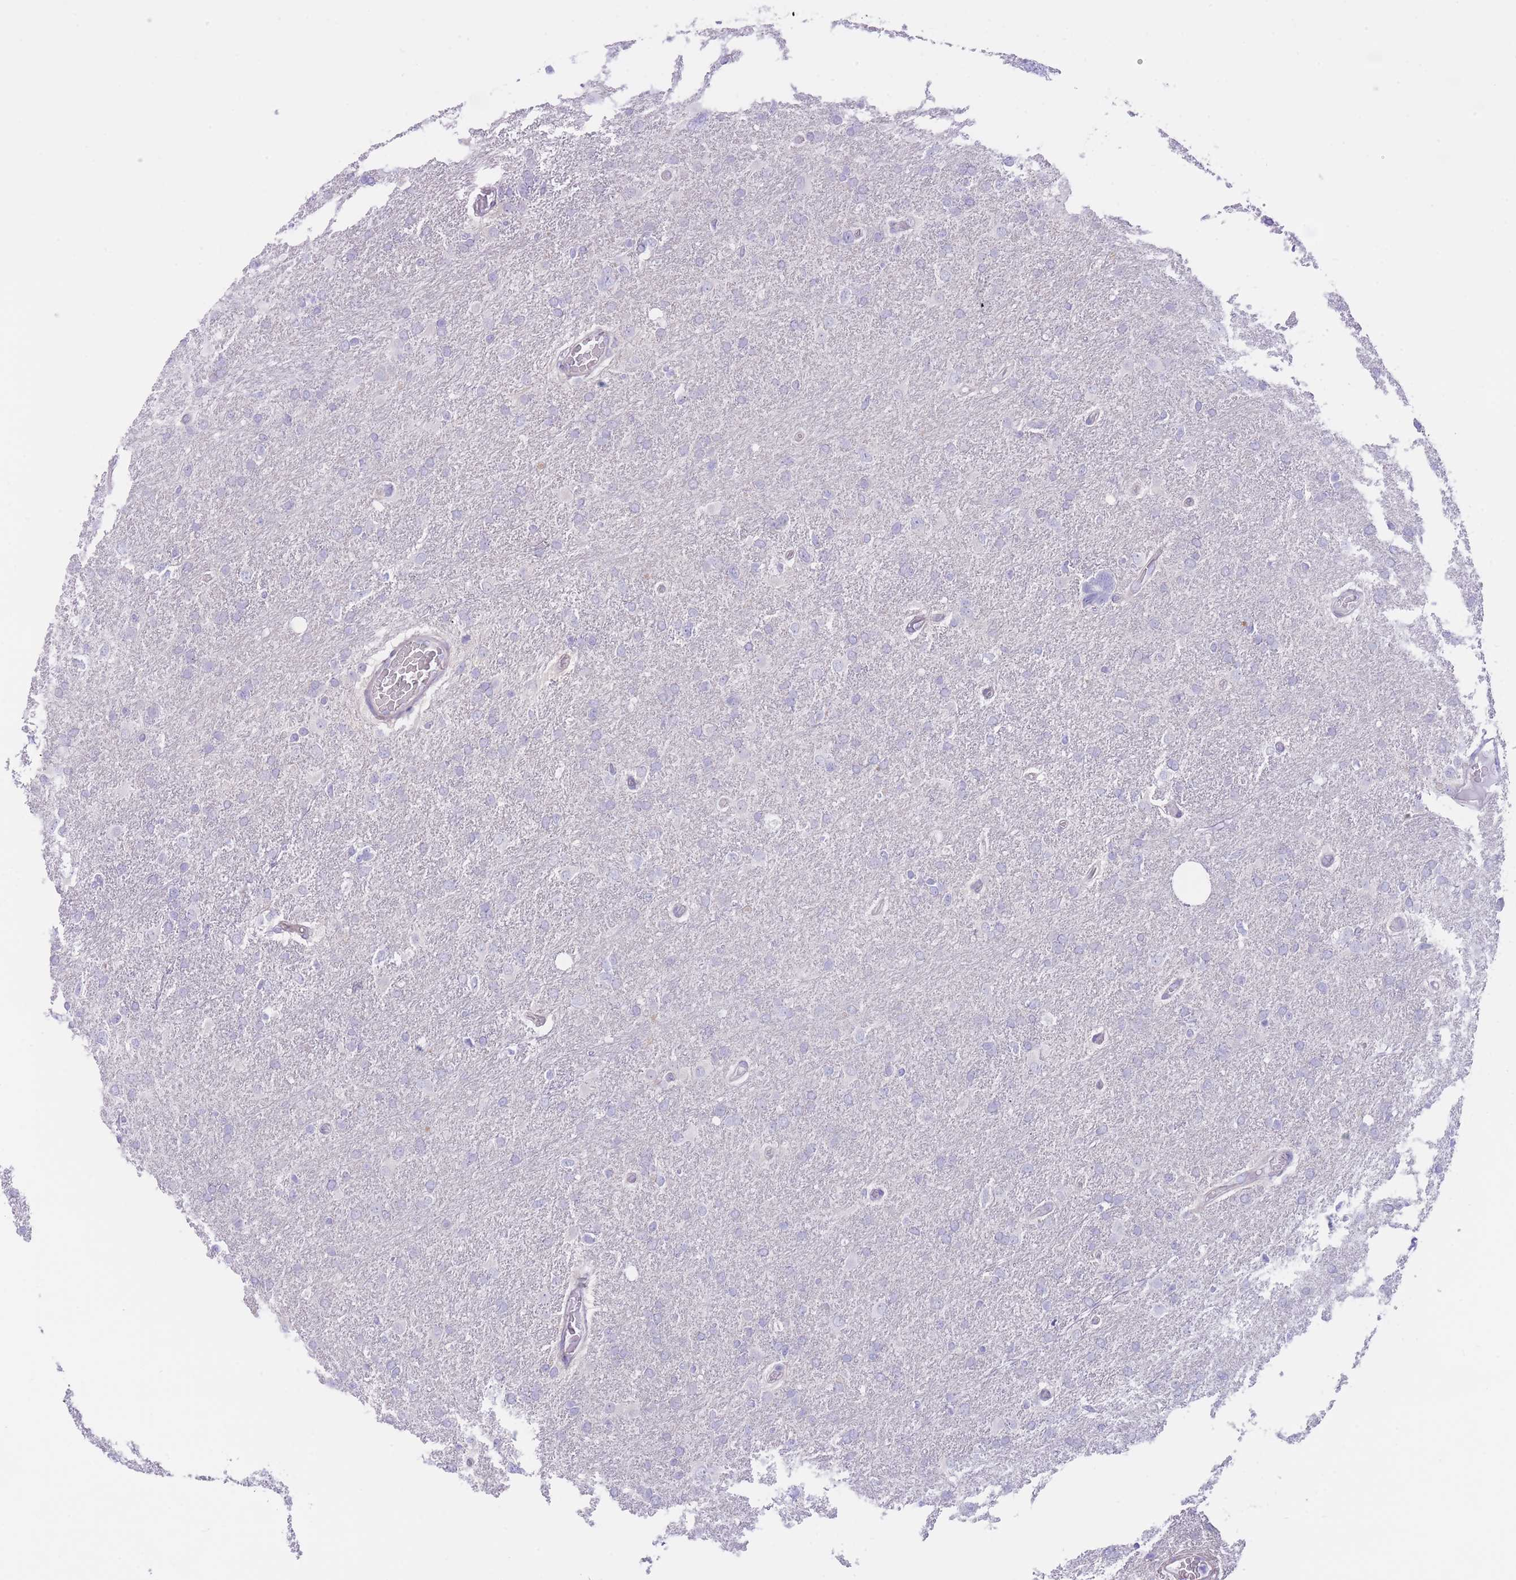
{"staining": {"intensity": "negative", "quantity": "none", "location": "none"}, "tissue": "glioma", "cell_type": "Tumor cells", "image_type": "cancer", "snomed": [{"axis": "morphology", "description": "Glioma, malignant, High grade"}, {"axis": "topography", "description": "Brain"}], "caption": "Immunohistochemical staining of human malignant glioma (high-grade) displays no significant expression in tumor cells.", "gene": "QTRT1", "patient": {"sex": "male", "age": 61}}